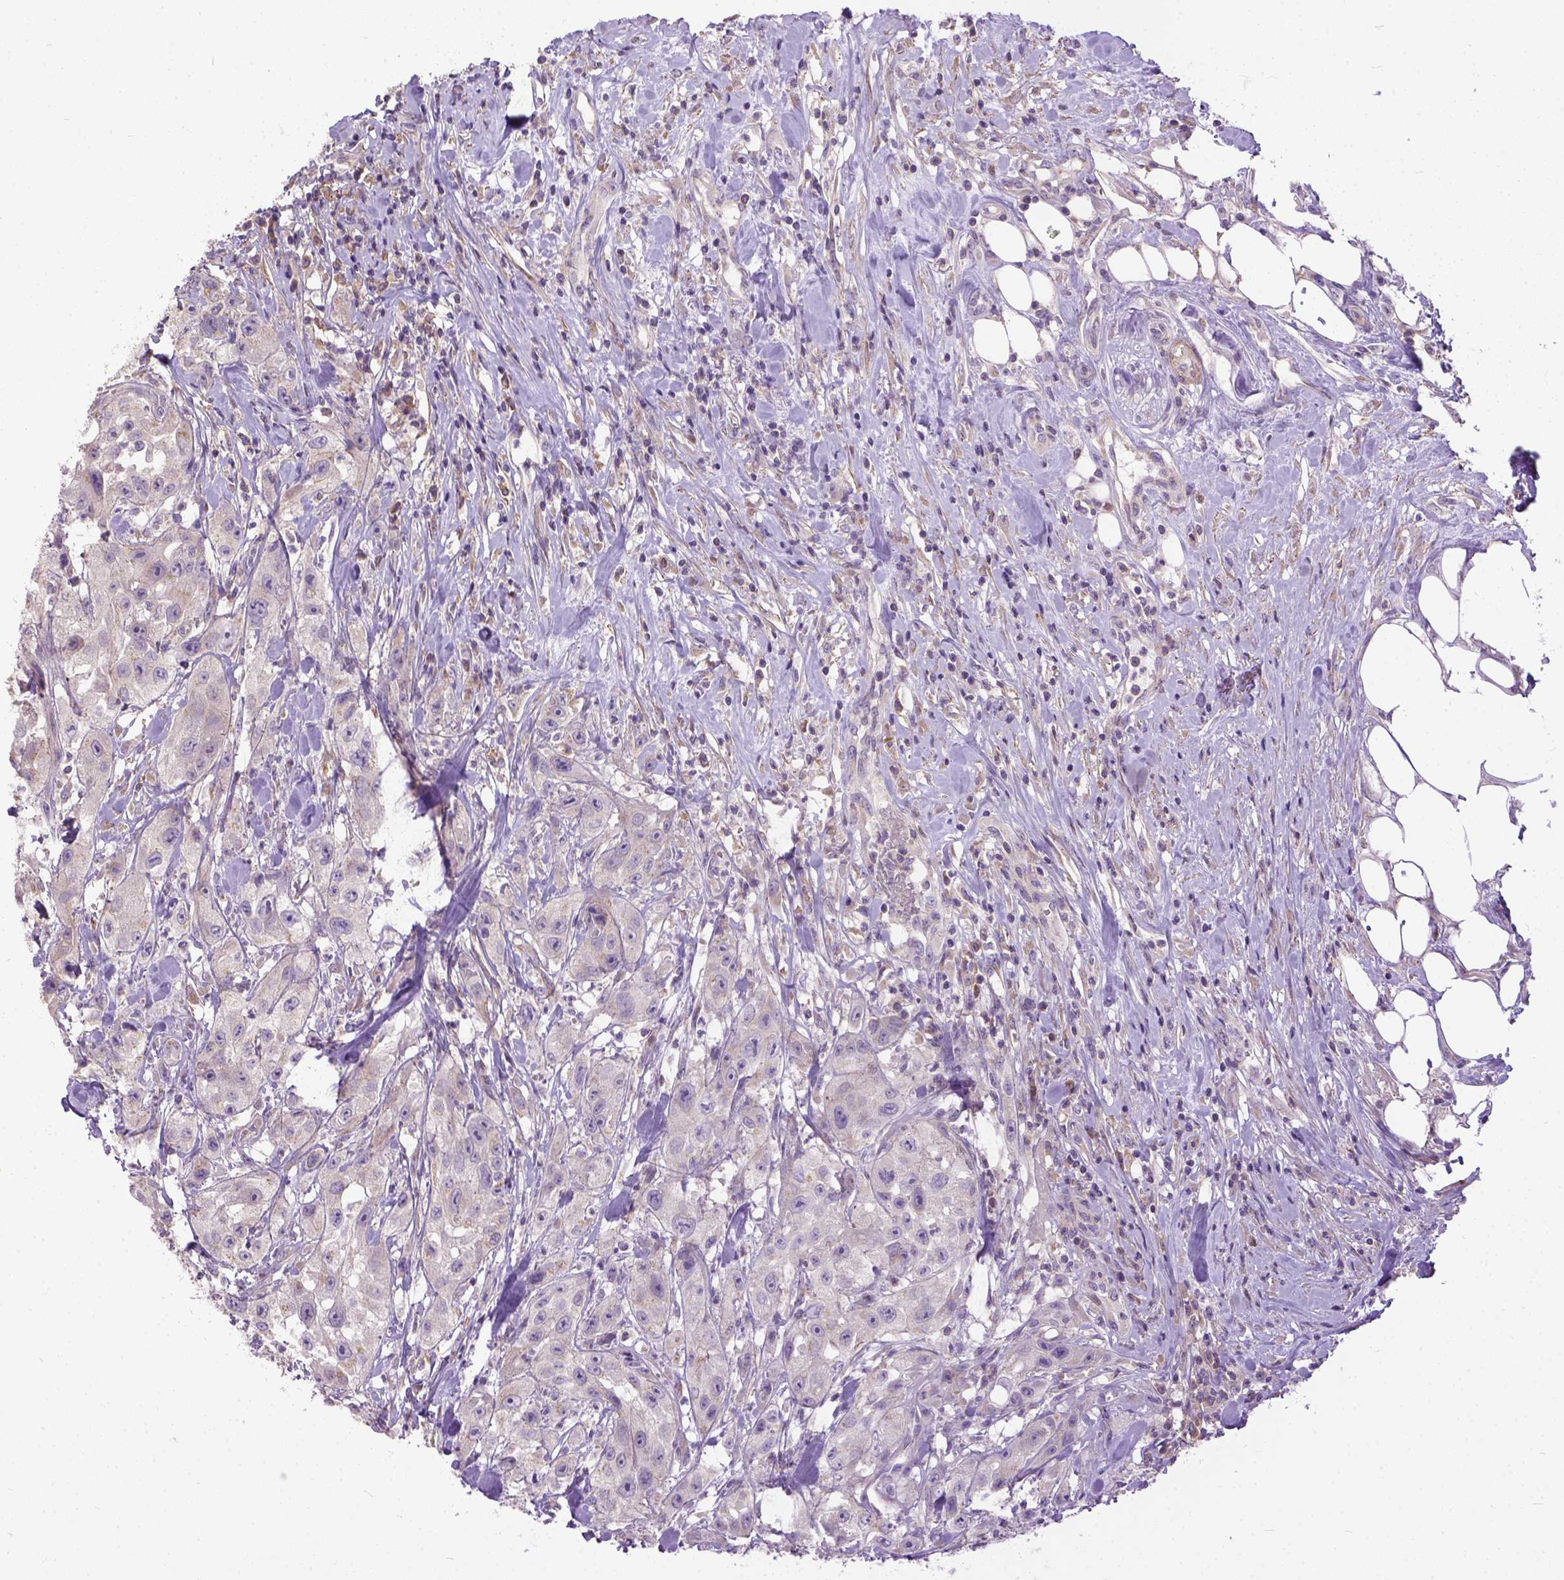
{"staining": {"intensity": "weak", "quantity": "<25%", "location": "cytoplasmic/membranous"}, "tissue": "urothelial cancer", "cell_type": "Tumor cells", "image_type": "cancer", "snomed": [{"axis": "morphology", "description": "Urothelial carcinoma, High grade"}, {"axis": "topography", "description": "Urinary bladder"}], "caption": "The image shows no significant staining in tumor cells of high-grade urothelial carcinoma.", "gene": "BANF2", "patient": {"sex": "male", "age": 79}}